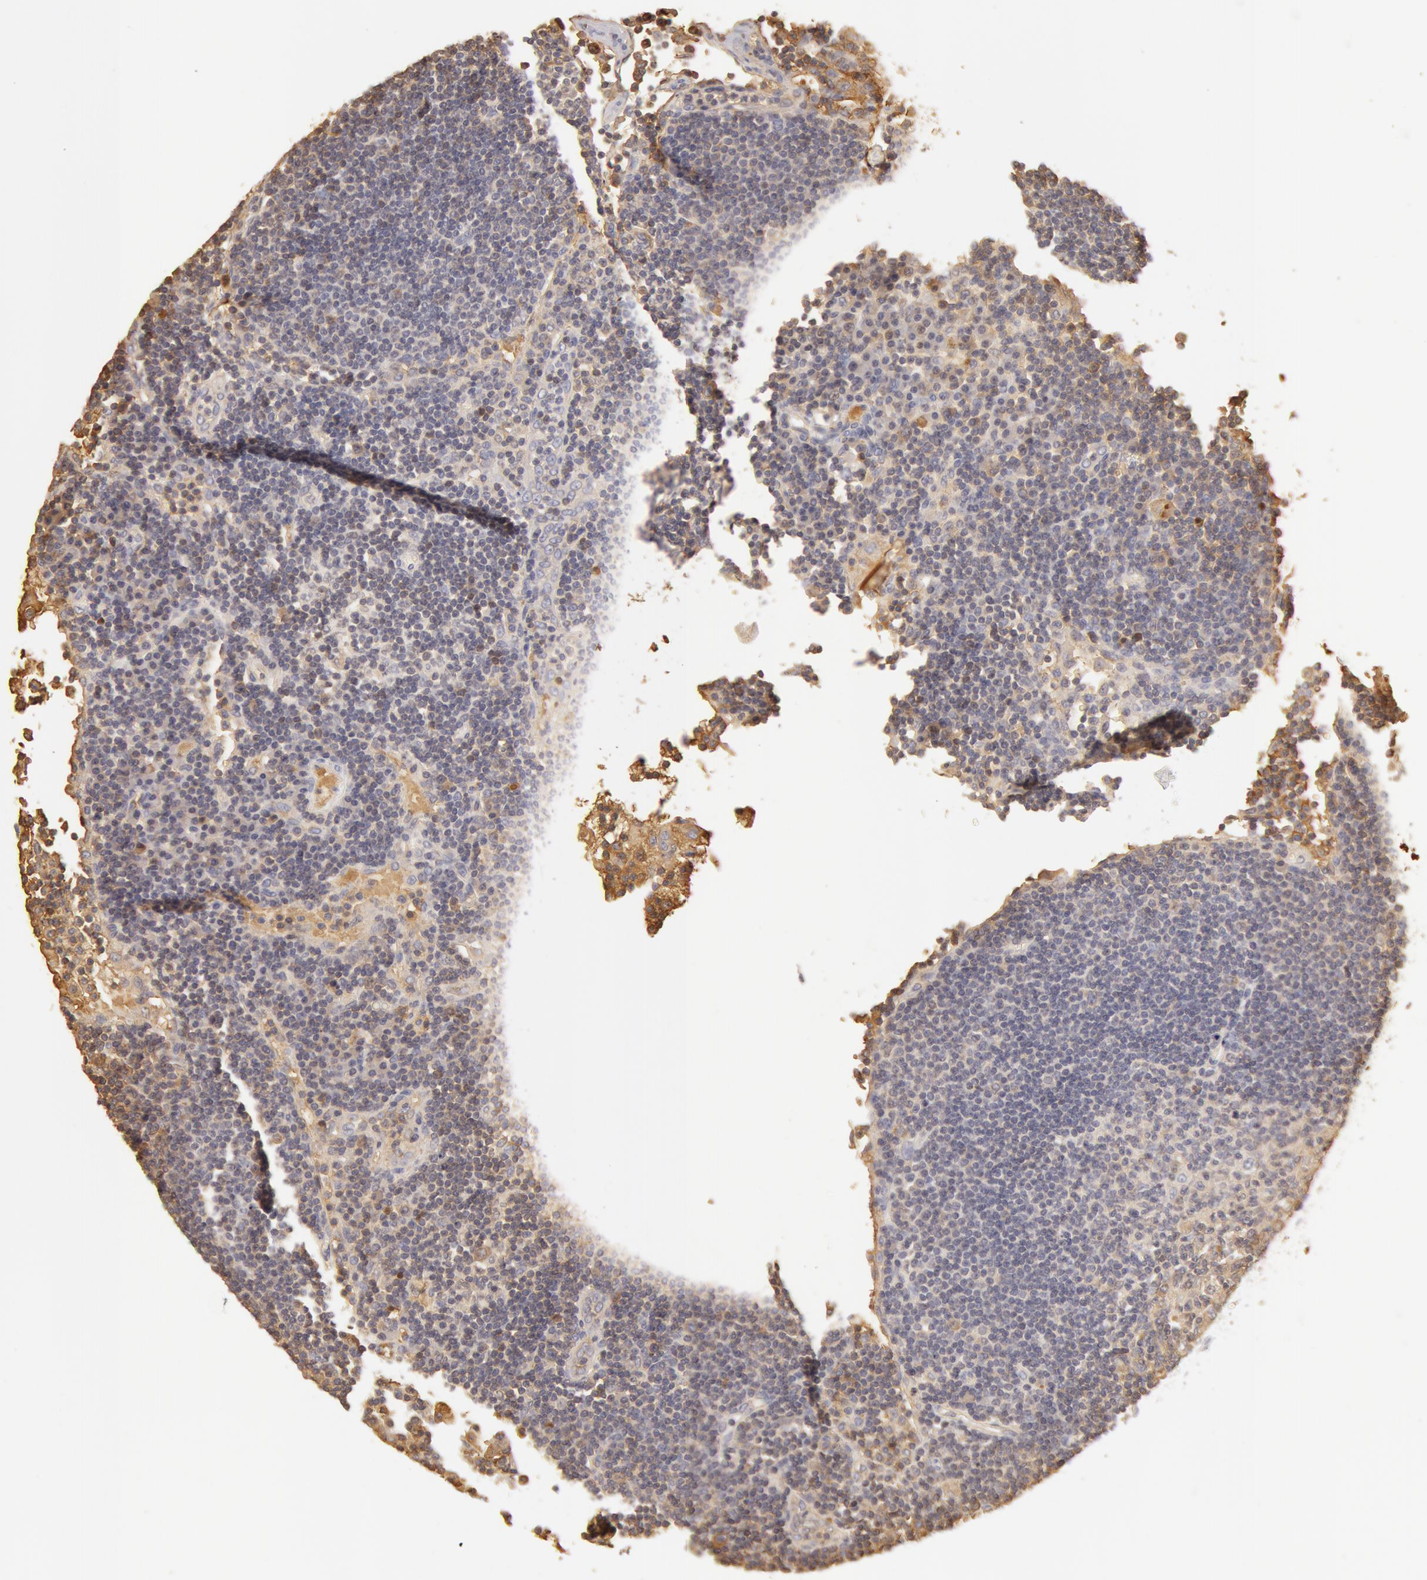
{"staining": {"intensity": "negative", "quantity": "none", "location": "none"}, "tissue": "lymph node", "cell_type": "Germinal center cells", "image_type": "normal", "snomed": [{"axis": "morphology", "description": "Normal tissue, NOS"}, {"axis": "topography", "description": "Lymph node"}], "caption": "Protein analysis of normal lymph node reveals no significant staining in germinal center cells. (Stains: DAB (3,3'-diaminobenzidine) immunohistochemistry with hematoxylin counter stain, Microscopy: brightfield microscopy at high magnification).", "gene": "TF", "patient": {"sex": "male", "age": 54}}